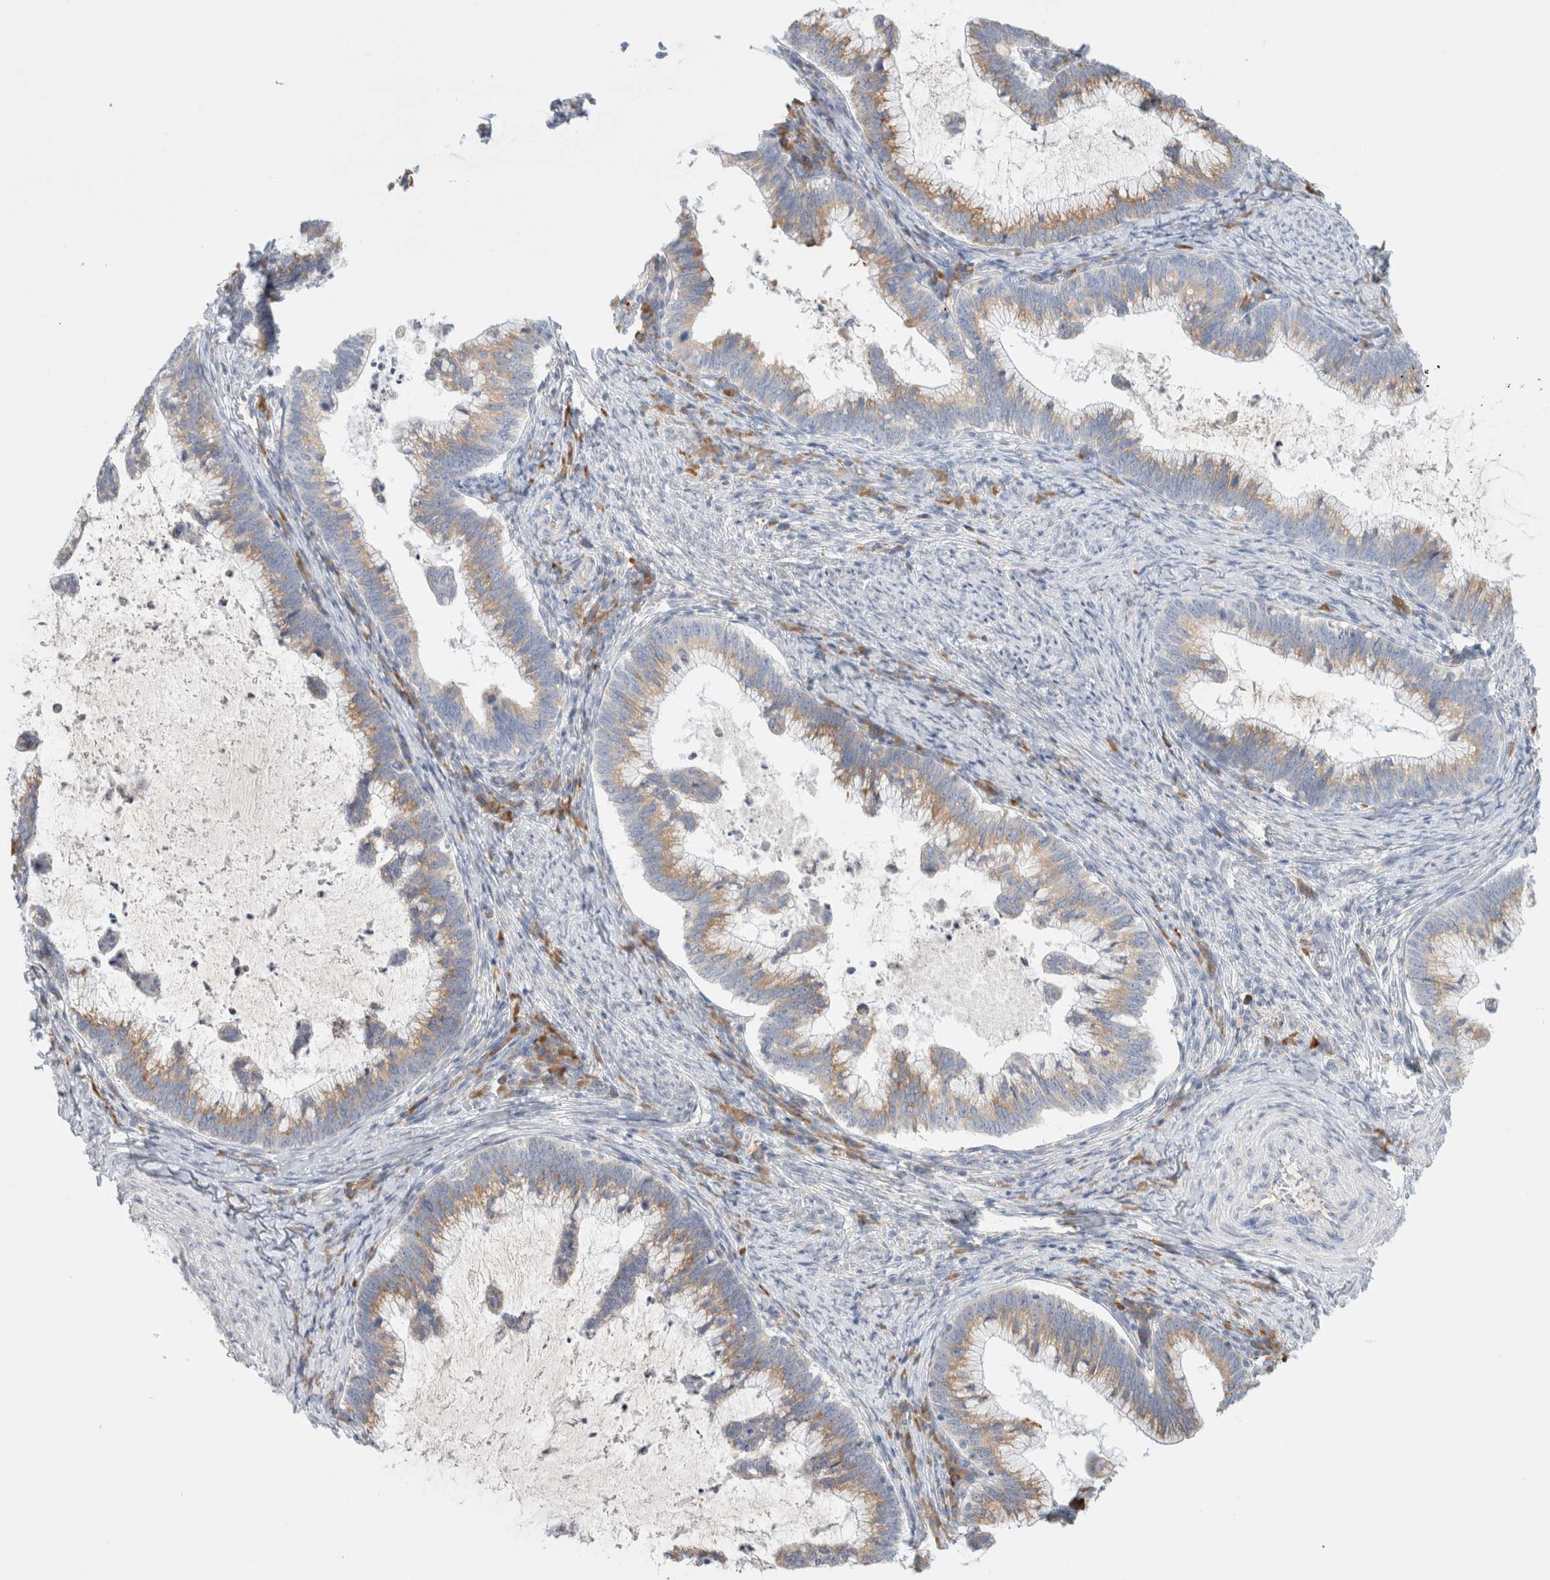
{"staining": {"intensity": "moderate", "quantity": ">75%", "location": "cytoplasmic/membranous"}, "tissue": "cervical cancer", "cell_type": "Tumor cells", "image_type": "cancer", "snomed": [{"axis": "morphology", "description": "Adenocarcinoma, NOS"}, {"axis": "topography", "description": "Cervix"}], "caption": "The immunohistochemical stain labels moderate cytoplasmic/membranous expression in tumor cells of adenocarcinoma (cervical) tissue.", "gene": "CSK", "patient": {"sex": "female", "age": 36}}